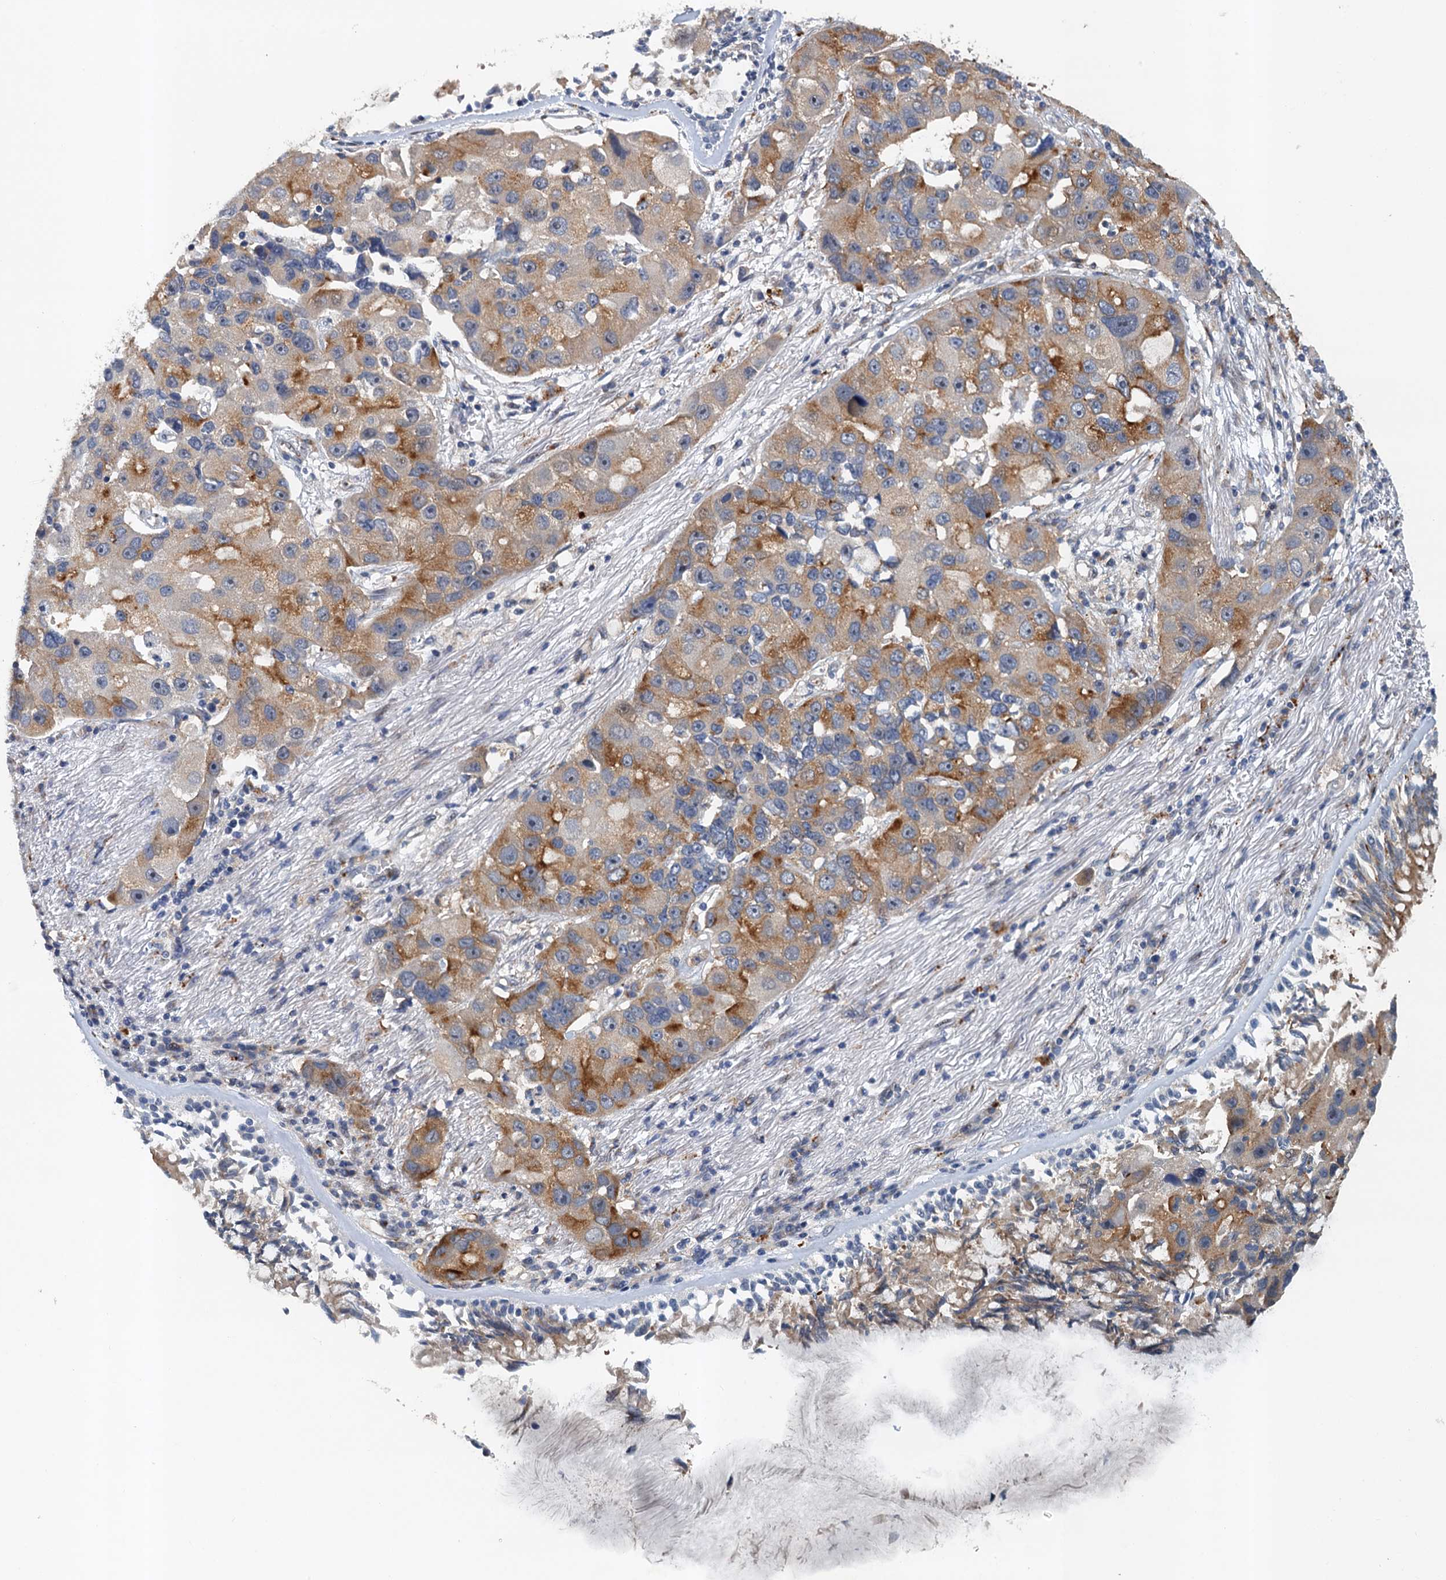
{"staining": {"intensity": "moderate", "quantity": "25%-75%", "location": "cytoplasmic/membranous"}, "tissue": "lung cancer", "cell_type": "Tumor cells", "image_type": "cancer", "snomed": [{"axis": "morphology", "description": "Adenocarcinoma, NOS"}, {"axis": "topography", "description": "Lung"}], "caption": "Human adenocarcinoma (lung) stained with a brown dye displays moderate cytoplasmic/membranous positive expression in about 25%-75% of tumor cells.", "gene": "NBEA", "patient": {"sex": "female", "age": 54}}